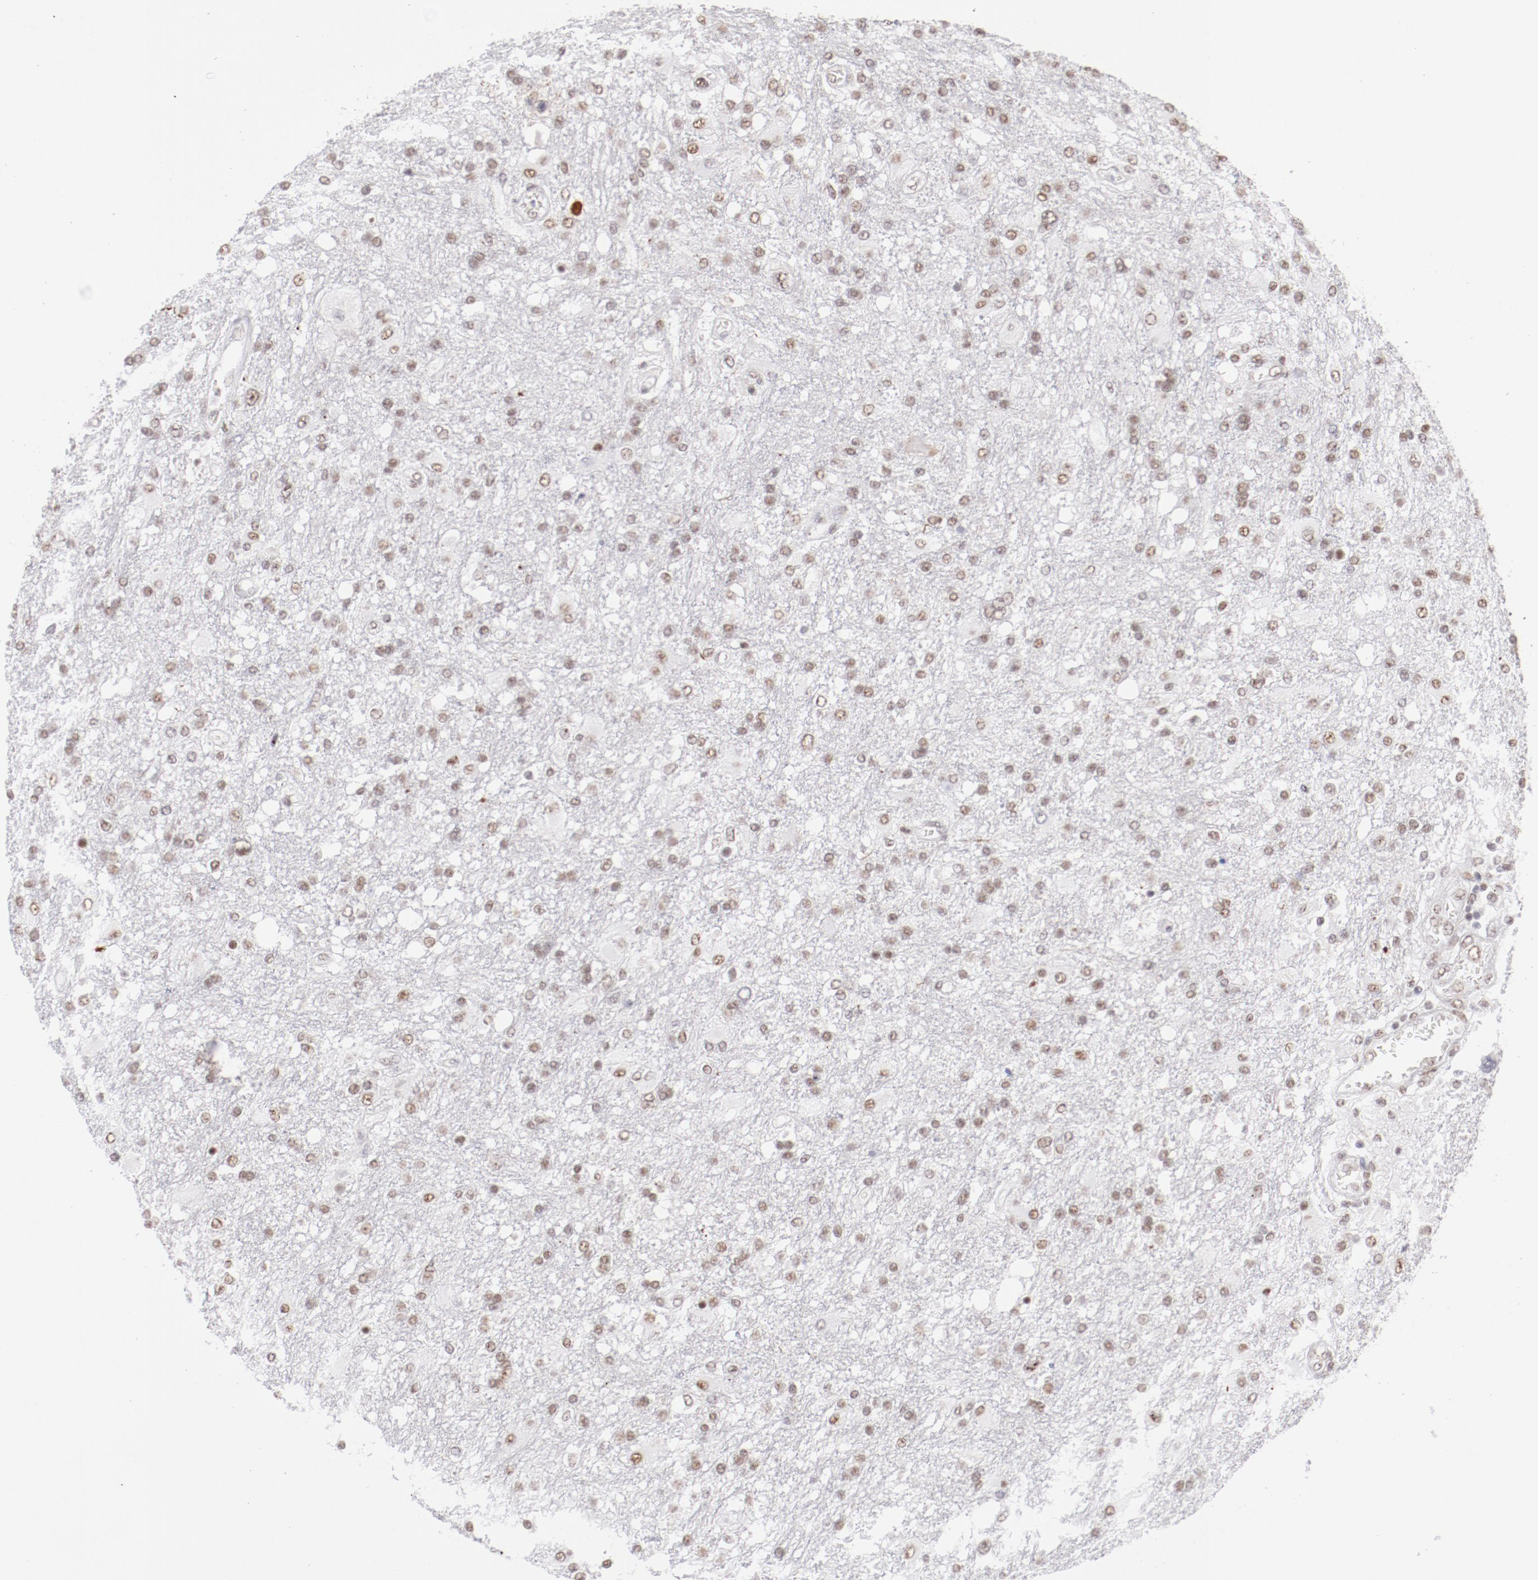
{"staining": {"intensity": "weak", "quantity": ">75%", "location": "nuclear"}, "tissue": "glioma", "cell_type": "Tumor cells", "image_type": "cancer", "snomed": [{"axis": "morphology", "description": "Glioma, malignant, High grade"}, {"axis": "topography", "description": "Cerebral cortex"}], "caption": "This photomicrograph shows malignant glioma (high-grade) stained with immunohistochemistry to label a protein in brown. The nuclear of tumor cells show weak positivity for the protein. Nuclei are counter-stained blue.", "gene": "TFAP4", "patient": {"sex": "male", "age": 79}}